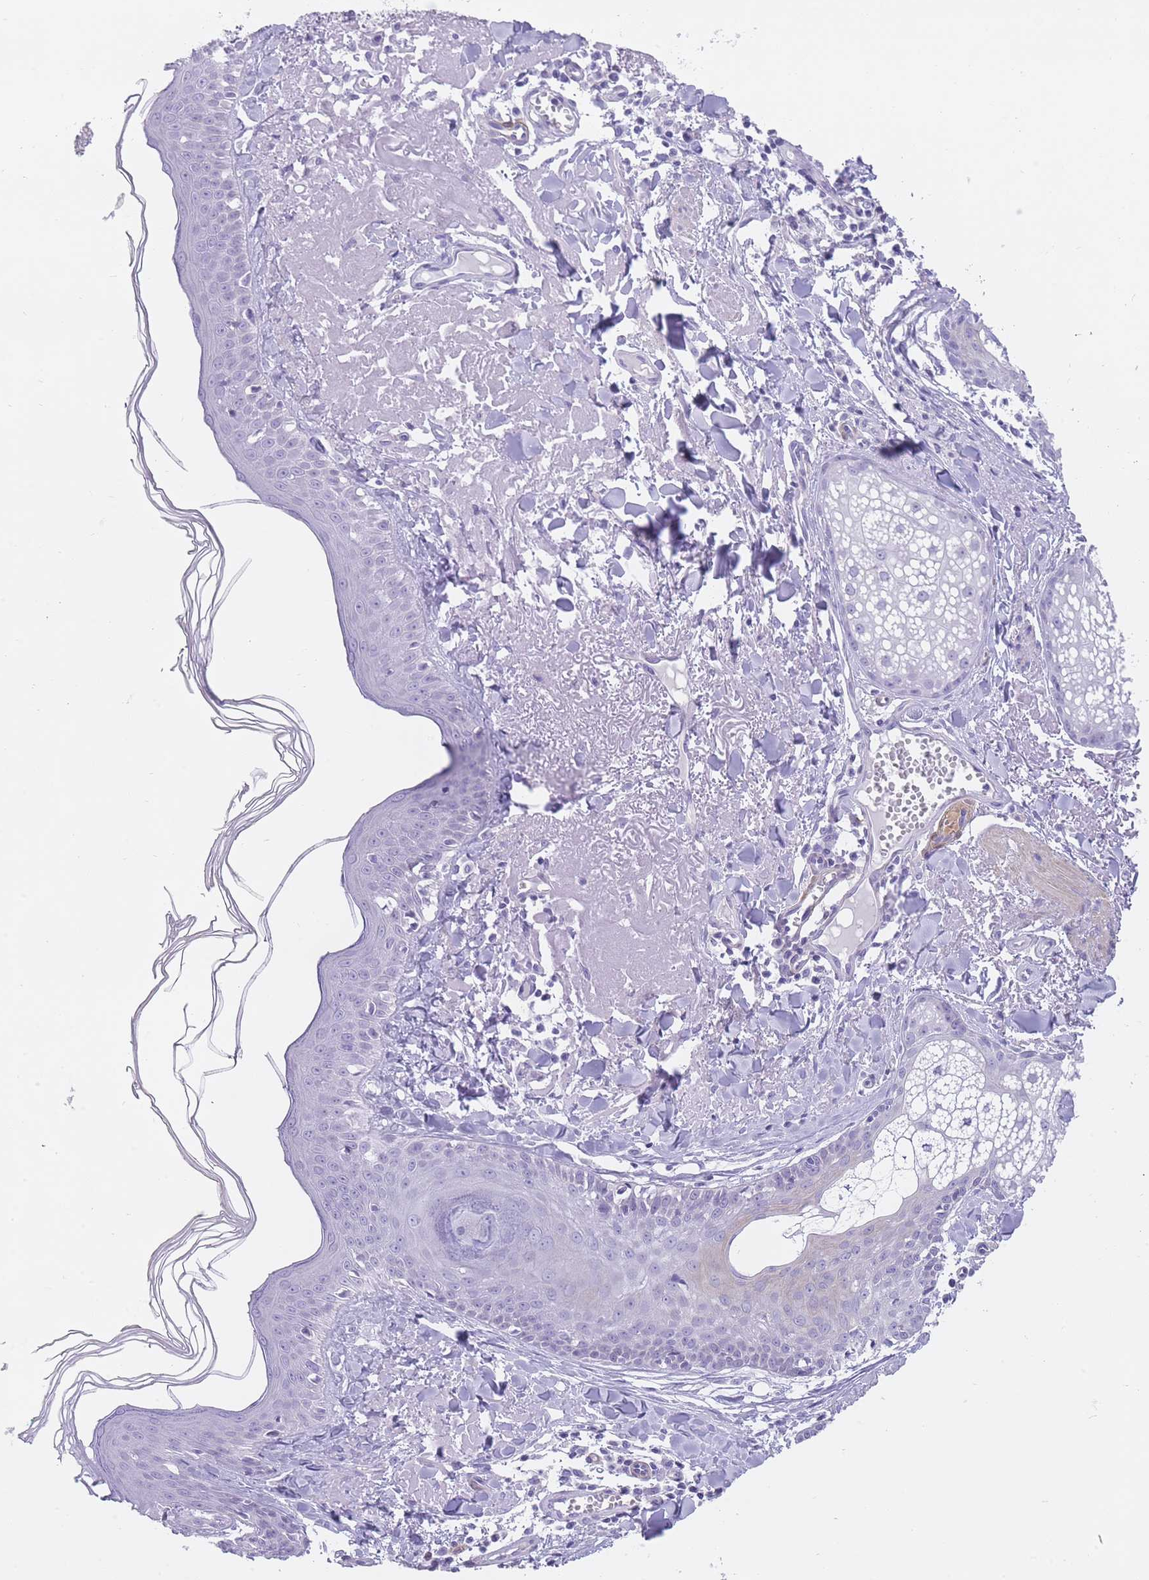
{"staining": {"intensity": "negative", "quantity": "none", "location": "none"}, "tissue": "skin", "cell_type": "Fibroblasts", "image_type": "normal", "snomed": [{"axis": "morphology", "description": "Normal tissue, NOS"}, {"axis": "morphology", "description": "Malignant melanoma, NOS"}, {"axis": "topography", "description": "Skin"}], "caption": "DAB (3,3'-diaminobenzidine) immunohistochemical staining of benign skin shows no significant positivity in fibroblasts.", "gene": "OR11H12", "patient": {"sex": "male", "age": 80}}